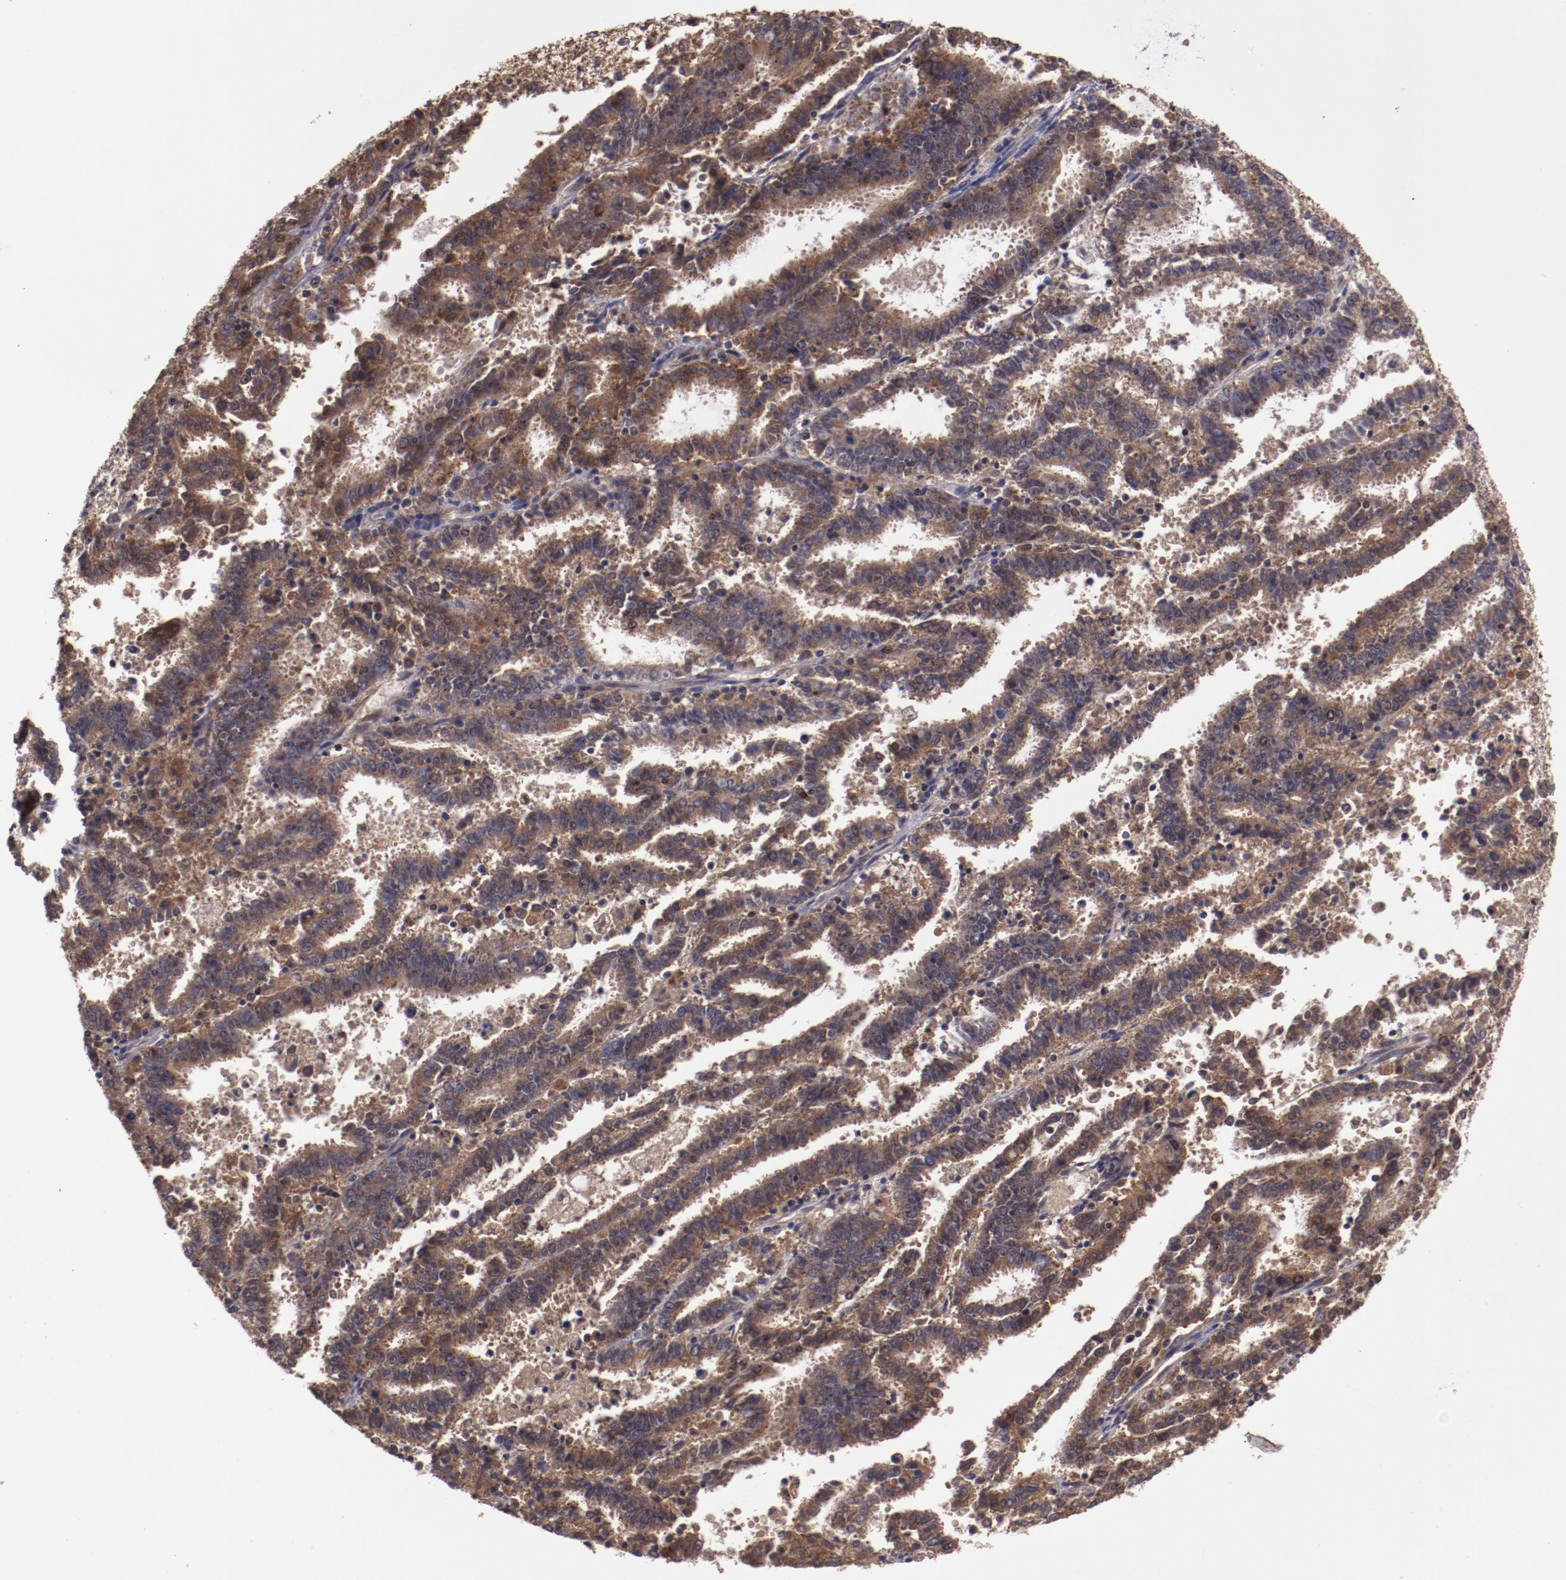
{"staining": {"intensity": "moderate", "quantity": ">75%", "location": "cytoplasmic/membranous"}, "tissue": "endometrial cancer", "cell_type": "Tumor cells", "image_type": "cancer", "snomed": [{"axis": "morphology", "description": "Adenocarcinoma, NOS"}, {"axis": "topography", "description": "Uterus"}], "caption": "Moderate cytoplasmic/membranous staining for a protein is present in approximately >75% of tumor cells of endometrial cancer (adenocarcinoma) using IHC.", "gene": "FTSJ1", "patient": {"sex": "female", "age": 83}}